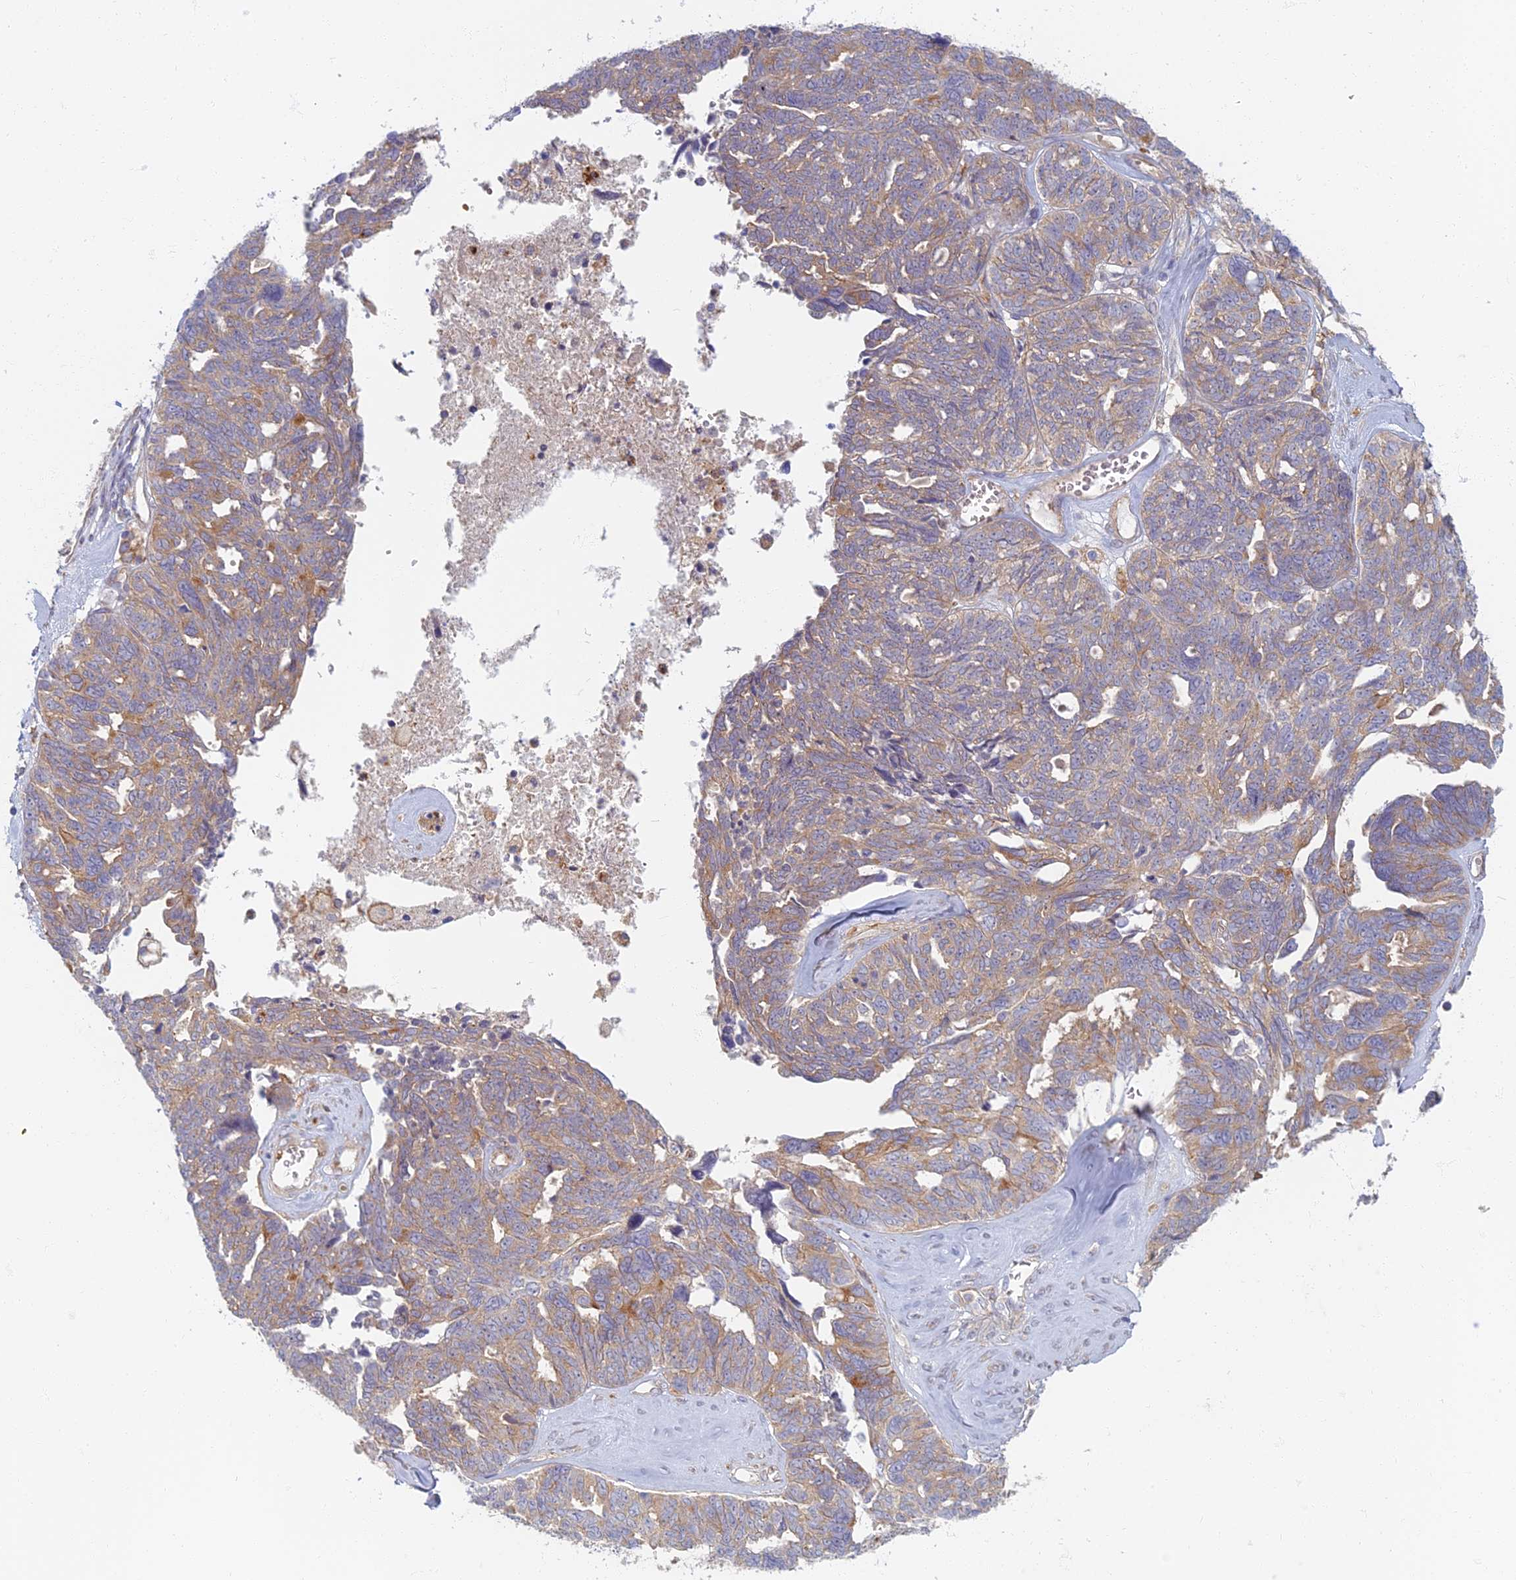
{"staining": {"intensity": "weak", "quantity": "25%-75%", "location": "cytoplasmic/membranous"}, "tissue": "ovarian cancer", "cell_type": "Tumor cells", "image_type": "cancer", "snomed": [{"axis": "morphology", "description": "Cystadenocarcinoma, serous, NOS"}, {"axis": "topography", "description": "Ovary"}], "caption": "Immunohistochemistry of ovarian cancer (serous cystadenocarcinoma) exhibits low levels of weak cytoplasmic/membranous expression in about 25%-75% of tumor cells. Using DAB (brown) and hematoxylin (blue) stains, captured at high magnification using brightfield microscopy.", "gene": "PROX2", "patient": {"sex": "female", "age": 79}}